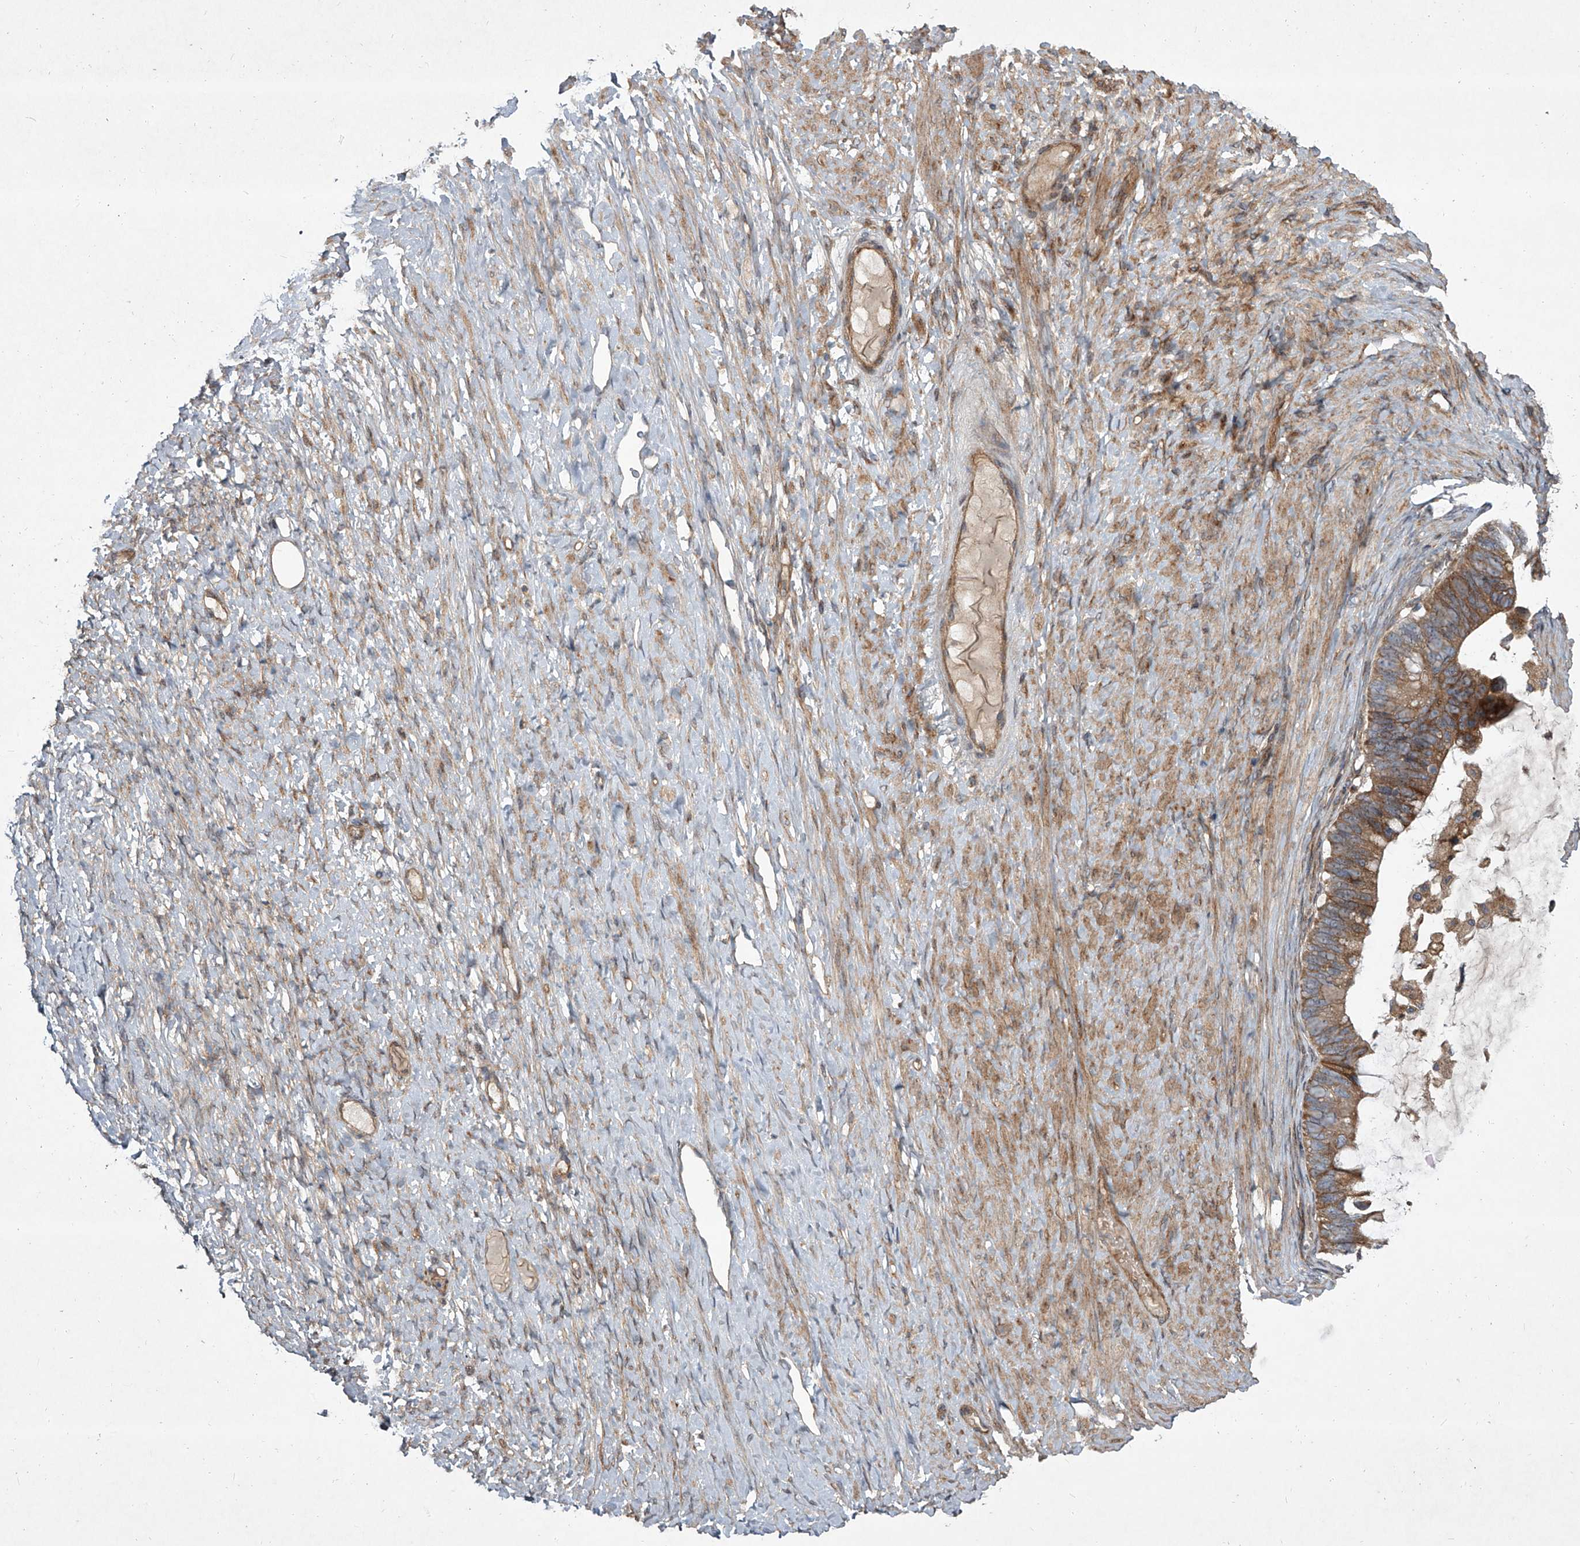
{"staining": {"intensity": "moderate", "quantity": ">75%", "location": "cytoplasmic/membranous"}, "tissue": "ovarian cancer", "cell_type": "Tumor cells", "image_type": "cancer", "snomed": [{"axis": "morphology", "description": "Cystadenocarcinoma, mucinous, NOS"}, {"axis": "topography", "description": "Ovary"}], "caption": "High-power microscopy captured an immunohistochemistry micrograph of mucinous cystadenocarcinoma (ovarian), revealing moderate cytoplasmic/membranous staining in approximately >75% of tumor cells. Nuclei are stained in blue.", "gene": "EVA1C", "patient": {"sex": "female", "age": 61}}